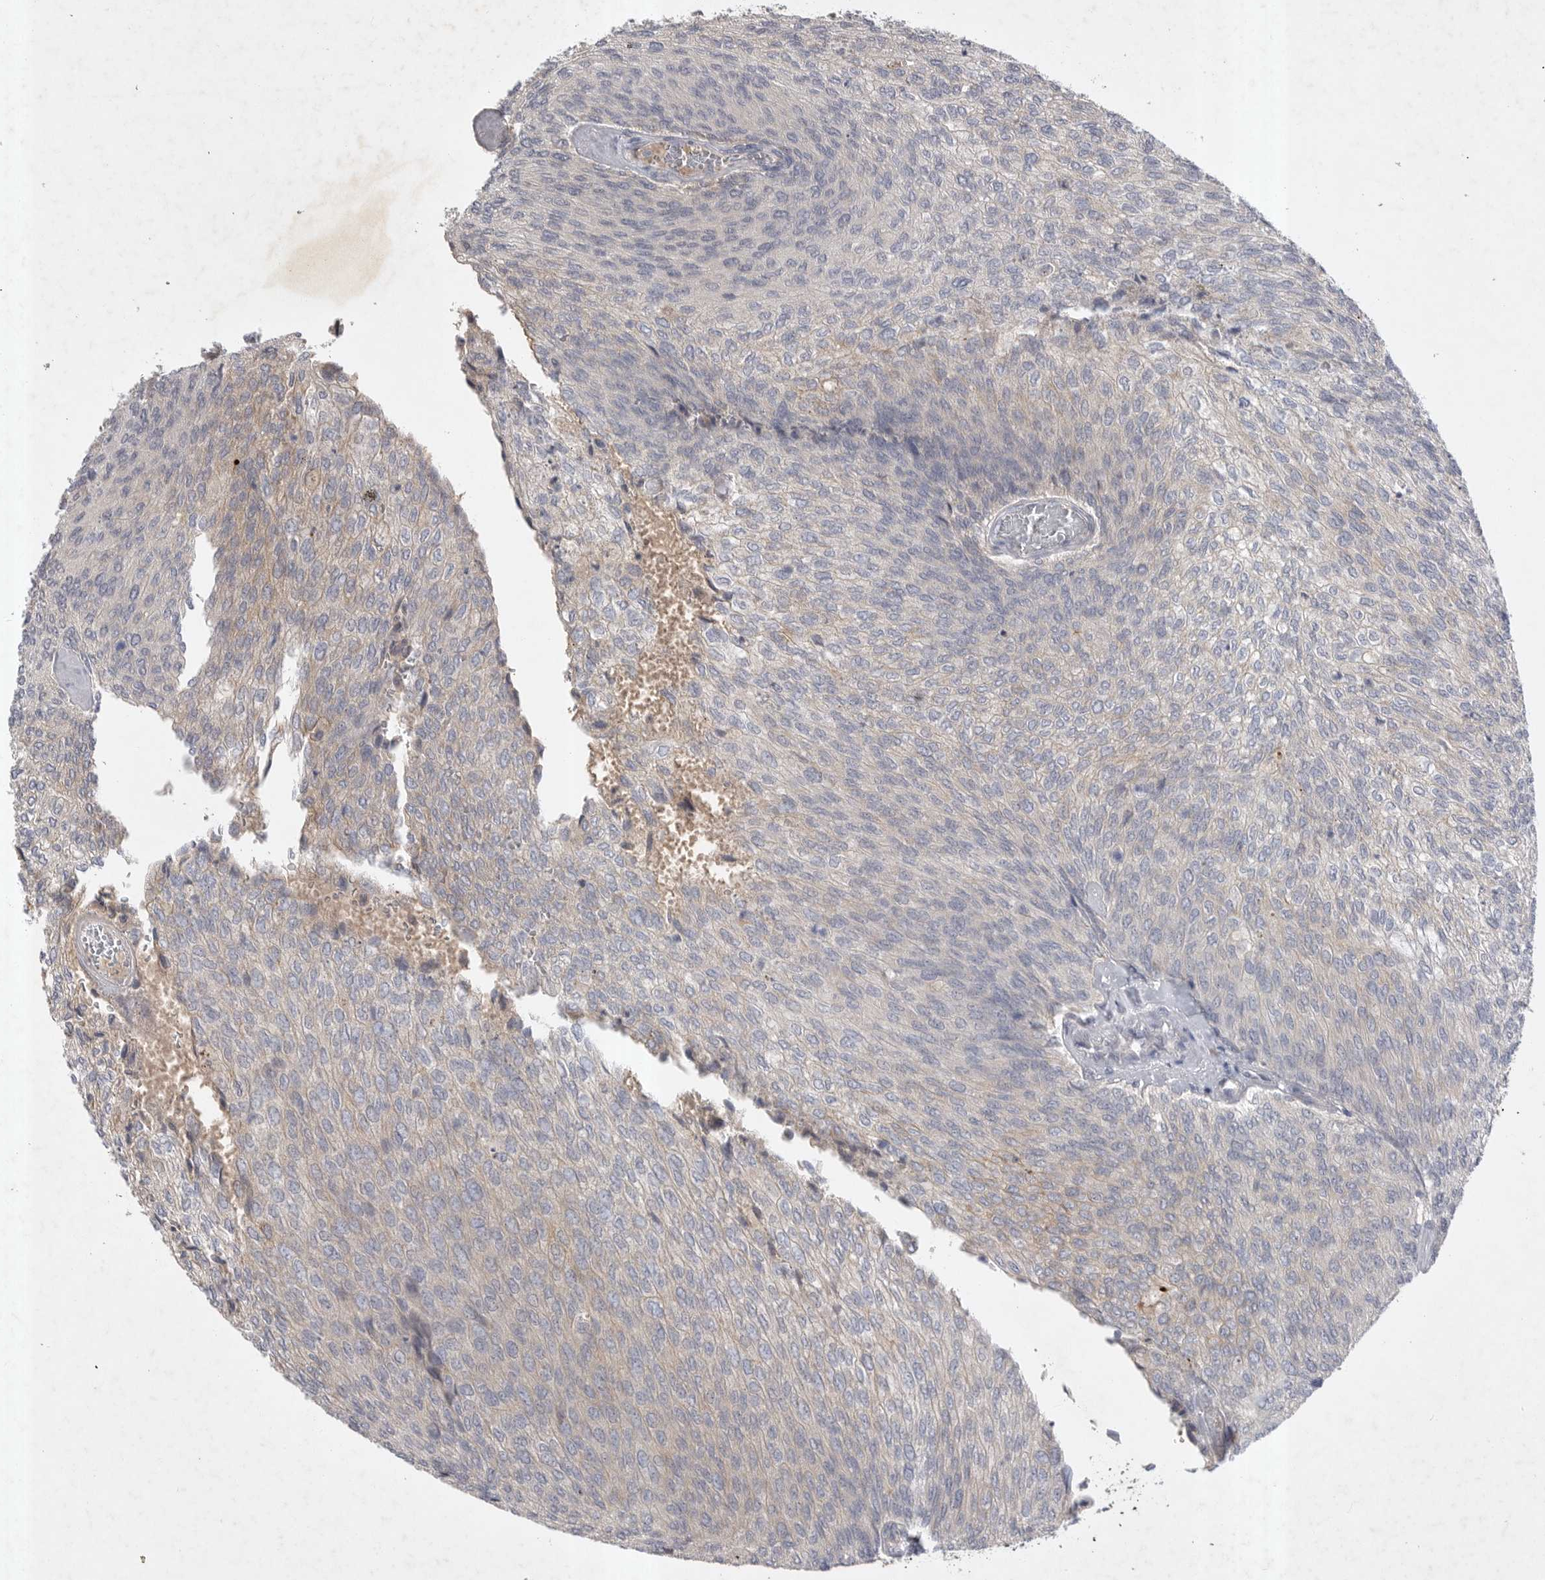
{"staining": {"intensity": "moderate", "quantity": "<25%", "location": "cytoplasmic/membranous"}, "tissue": "urothelial cancer", "cell_type": "Tumor cells", "image_type": "cancer", "snomed": [{"axis": "morphology", "description": "Urothelial carcinoma, Low grade"}, {"axis": "topography", "description": "Urinary bladder"}], "caption": "Protein staining demonstrates moderate cytoplasmic/membranous expression in about <25% of tumor cells in urothelial cancer. Using DAB (3,3'-diaminobenzidine) (brown) and hematoxylin (blue) stains, captured at high magnification using brightfield microscopy.", "gene": "DHDDS", "patient": {"sex": "female", "age": 79}}